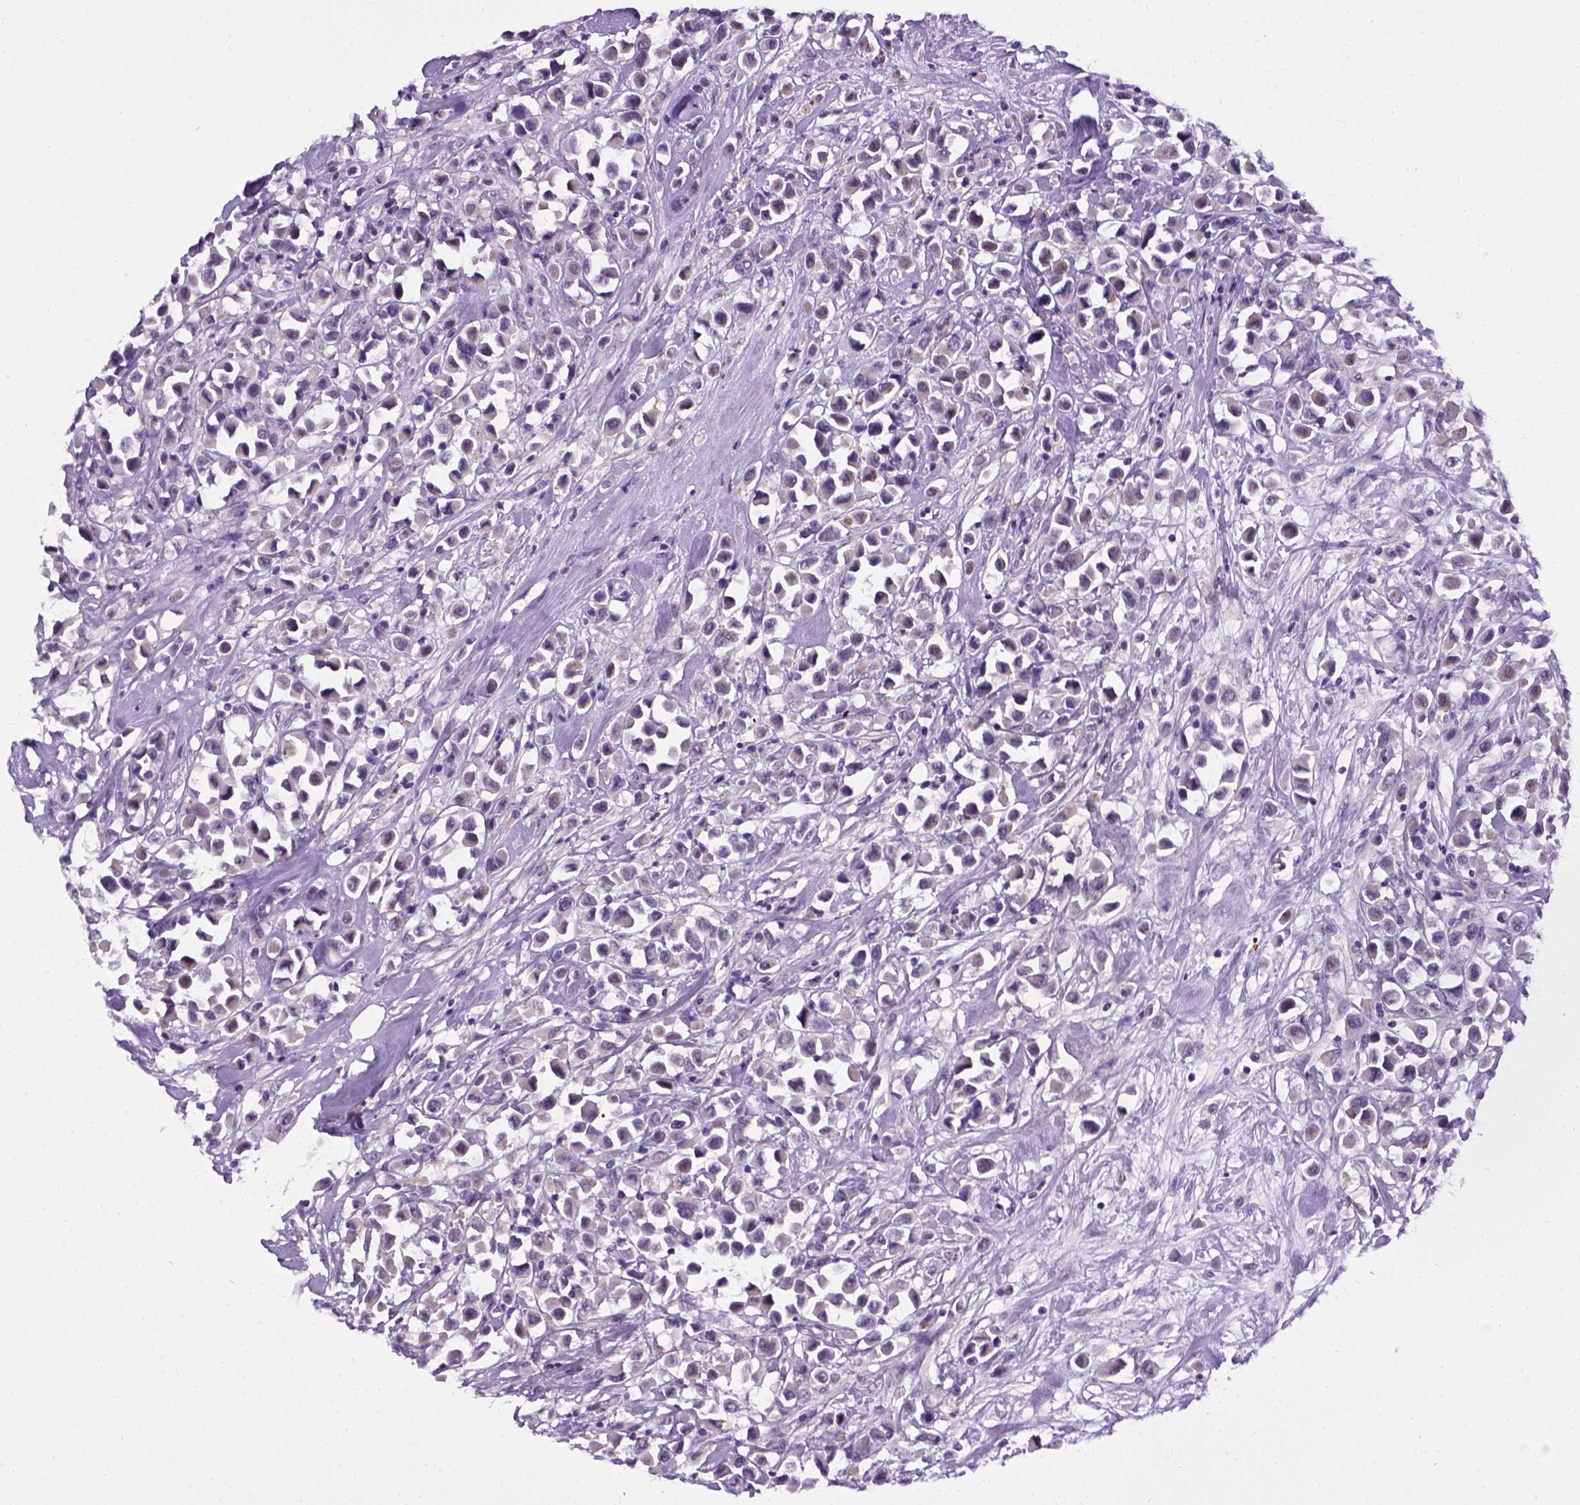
{"staining": {"intensity": "negative", "quantity": "none", "location": "none"}, "tissue": "breast cancer", "cell_type": "Tumor cells", "image_type": "cancer", "snomed": [{"axis": "morphology", "description": "Duct carcinoma"}, {"axis": "topography", "description": "Breast"}], "caption": "An immunohistochemistry (IHC) histopathology image of breast cancer is shown. There is no staining in tumor cells of breast cancer. (Brightfield microscopy of DAB (3,3'-diaminobenzidine) immunohistochemistry at high magnification).", "gene": "CDH1", "patient": {"sex": "female", "age": 61}}